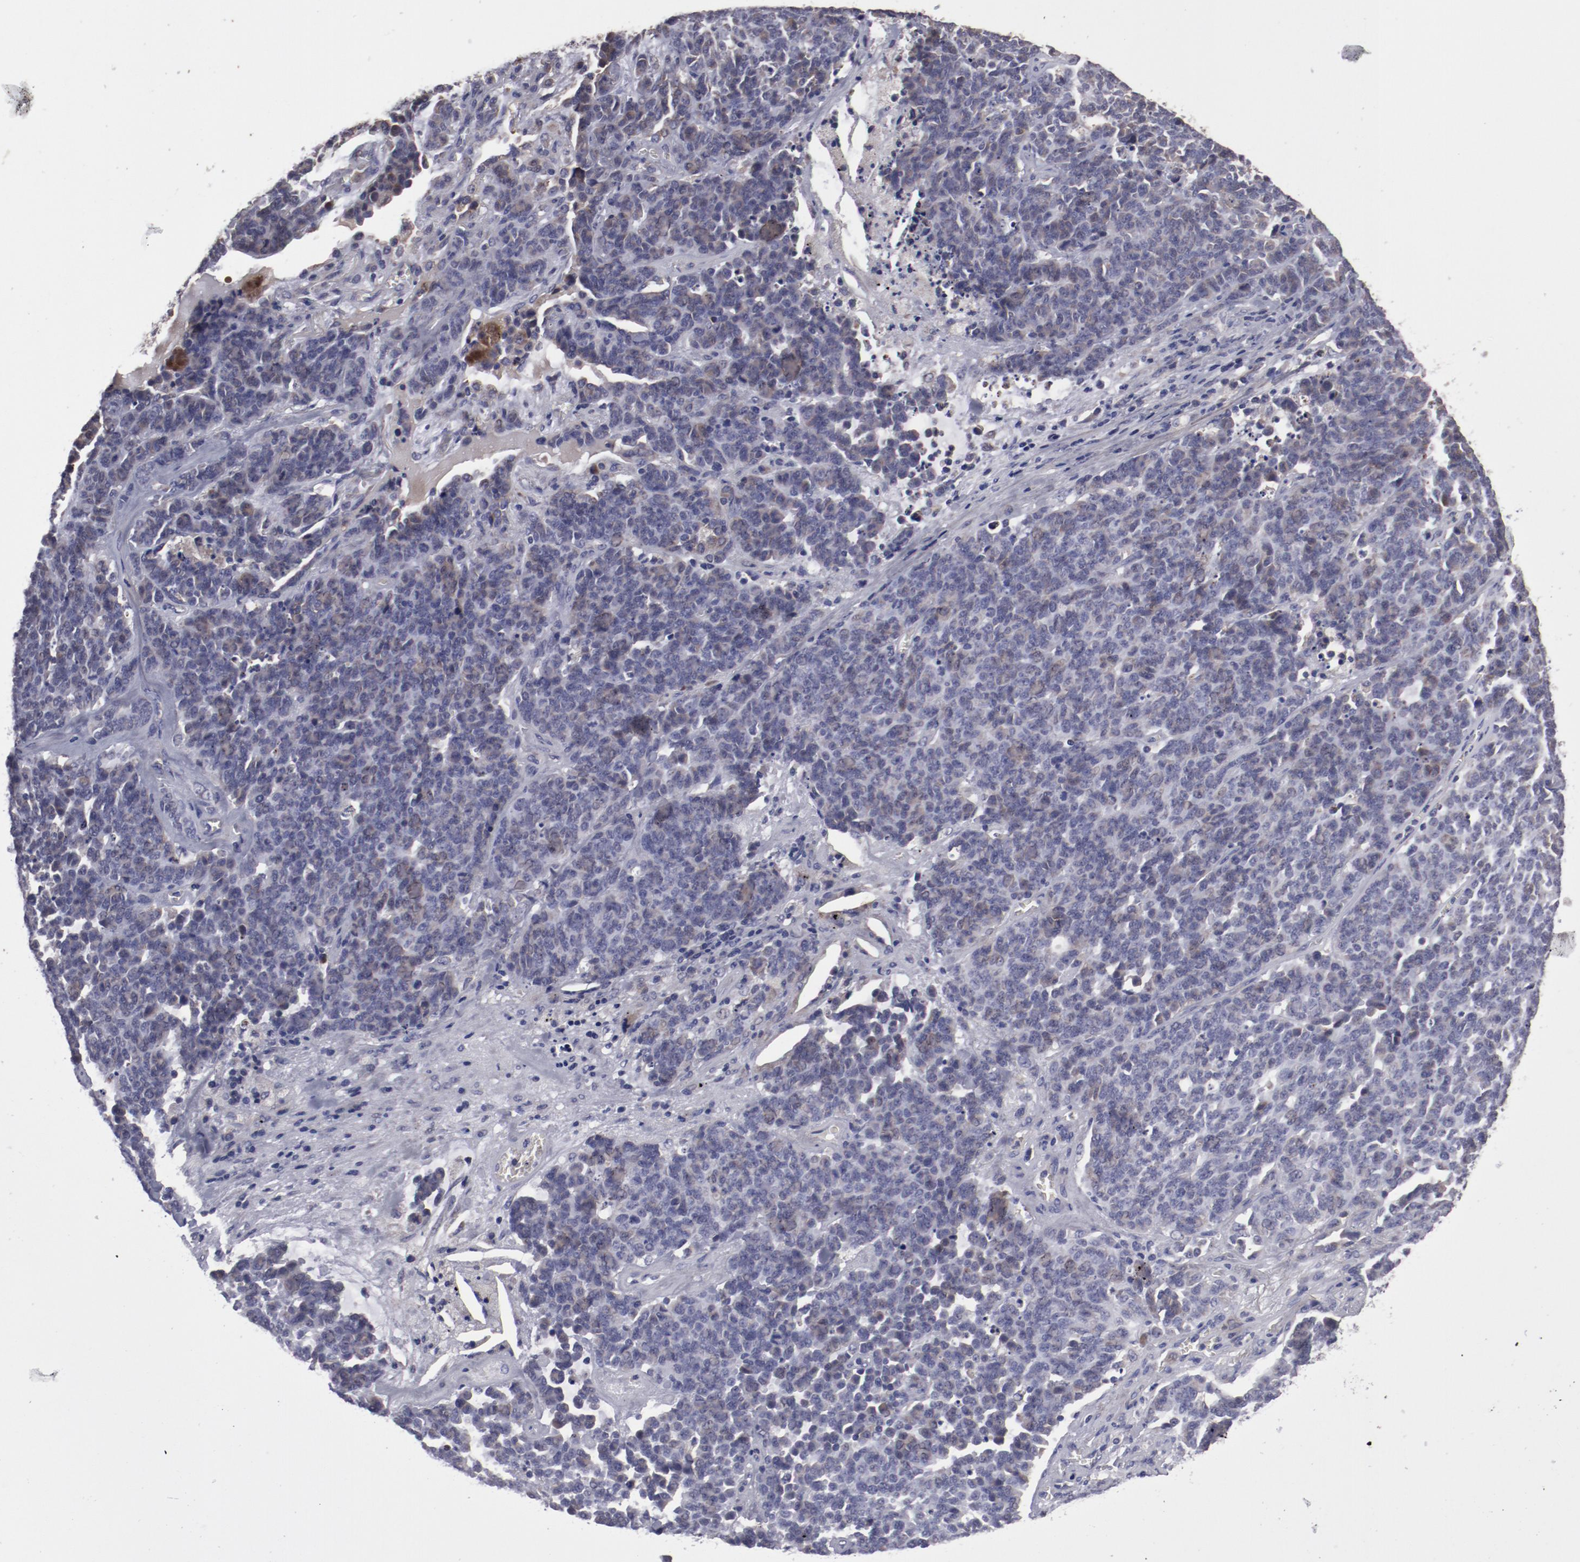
{"staining": {"intensity": "moderate", "quantity": "<25%", "location": "cytoplasmic/membranous"}, "tissue": "lung cancer", "cell_type": "Tumor cells", "image_type": "cancer", "snomed": [{"axis": "morphology", "description": "Neoplasm, malignant, NOS"}, {"axis": "topography", "description": "Lung"}], "caption": "Immunohistochemical staining of neoplasm (malignant) (lung) demonstrates low levels of moderate cytoplasmic/membranous protein staining in approximately <25% of tumor cells. The protein of interest is shown in brown color, while the nuclei are stained blue.", "gene": "IL12A", "patient": {"sex": "female", "age": 58}}